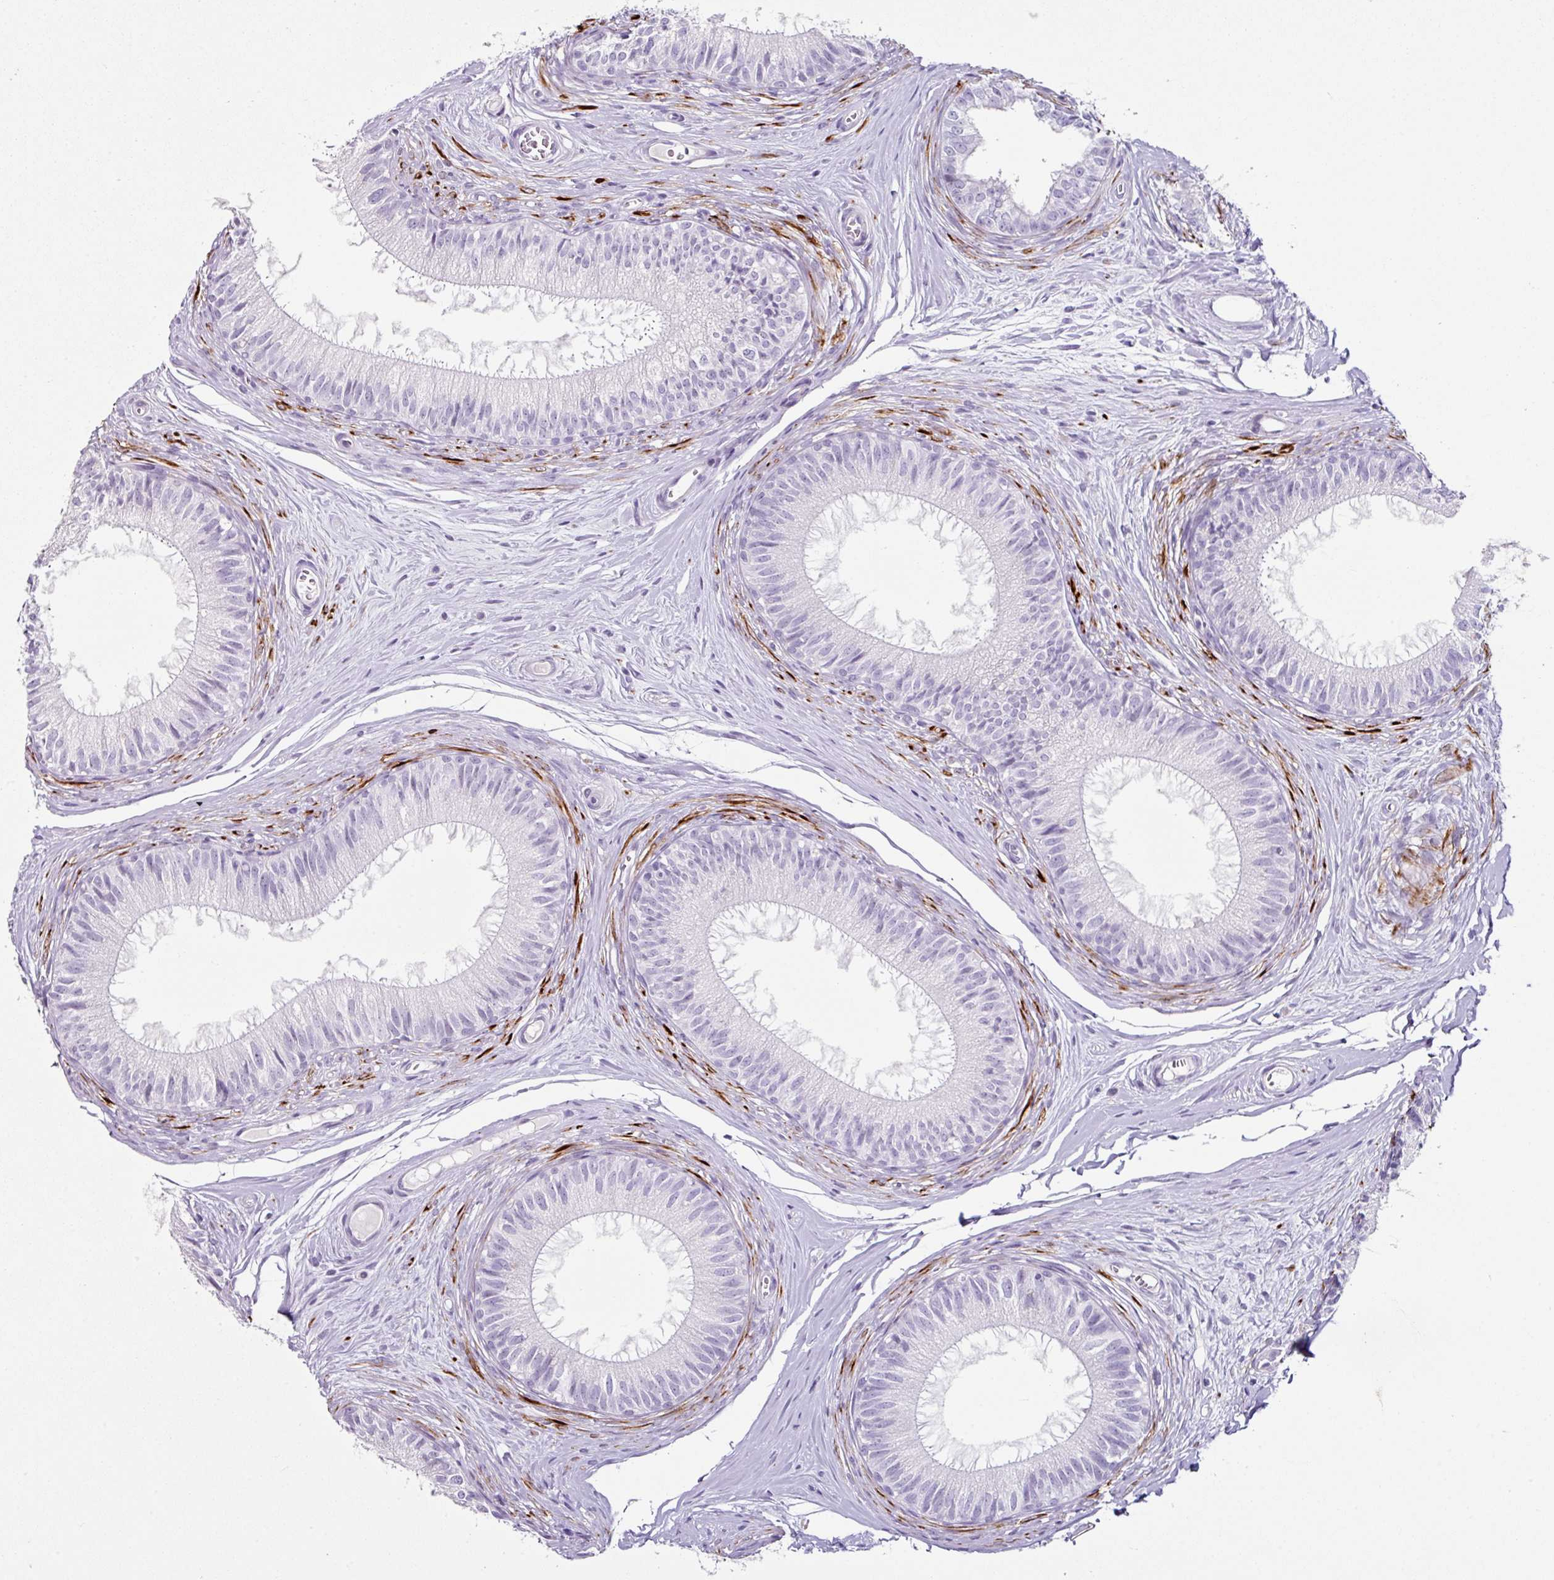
{"staining": {"intensity": "negative", "quantity": "none", "location": "none"}, "tissue": "epididymis", "cell_type": "Glandular cells", "image_type": "normal", "snomed": [{"axis": "morphology", "description": "Normal tissue, NOS"}, {"axis": "topography", "description": "Epididymis"}], "caption": "Human epididymis stained for a protein using immunohistochemistry (IHC) exhibits no expression in glandular cells.", "gene": "TRA2A", "patient": {"sex": "male", "age": 25}}